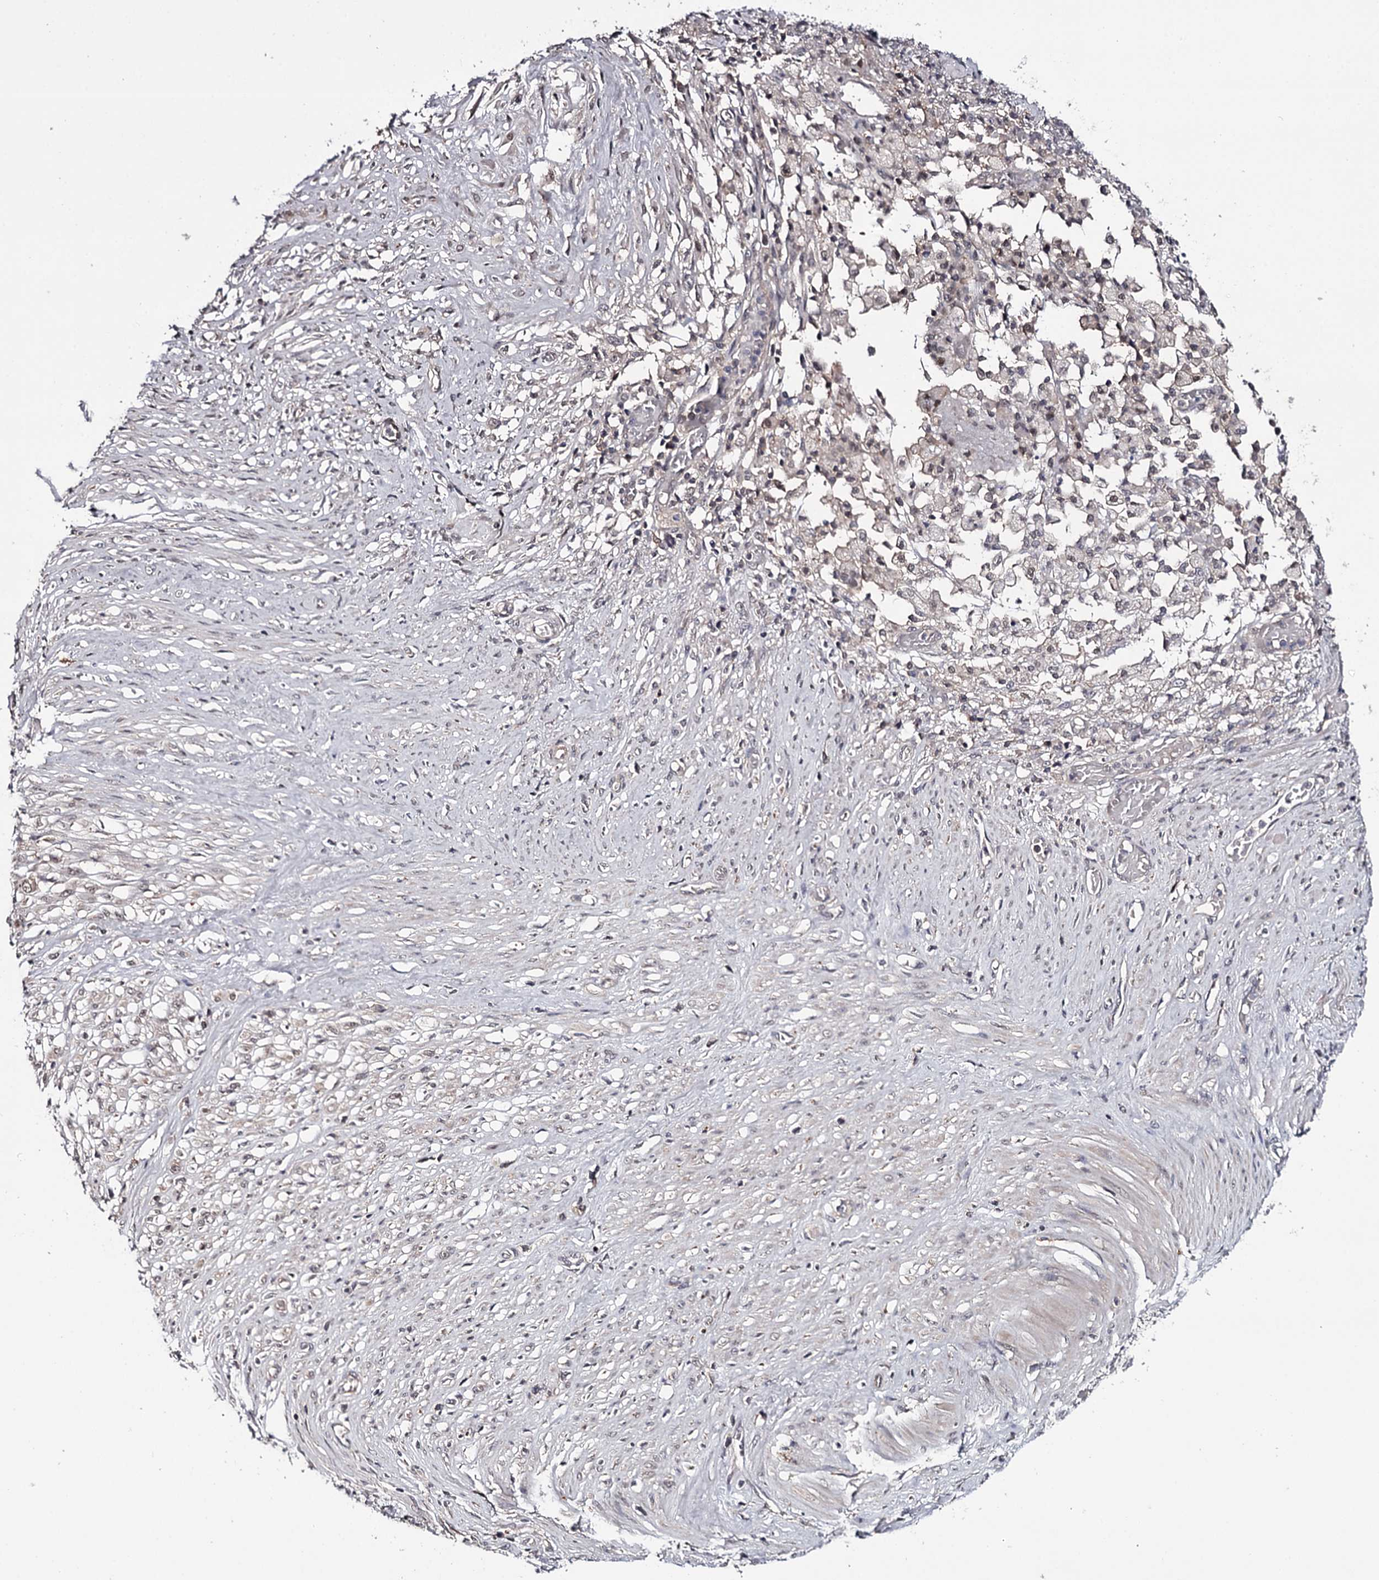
{"staining": {"intensity": "negative", "quantity": "none", "location": "none"}, "tissue": "stomach cancer", "cell_type": "Tumor cells", "image_type": "cancer", "snomed": [{"axis": "morphology", "description": "Adenocarcinoma, NOS"}, {"axis": "morphology", "description": "Adenocarcinoma, High grade"}, {"axis": "topography", "description": "Stomach, upper"}, {"axis": "topography", "description": "Stomach, lower"}], "caption": "High magnification brightfield microscopy of stomach cancer stained with DAB (brown) and counterstained with hematoxylin (blue): tumor cells show no significant expression.", "gene": "GTSF1", "patient": {"sex": "female", "age": 65}}